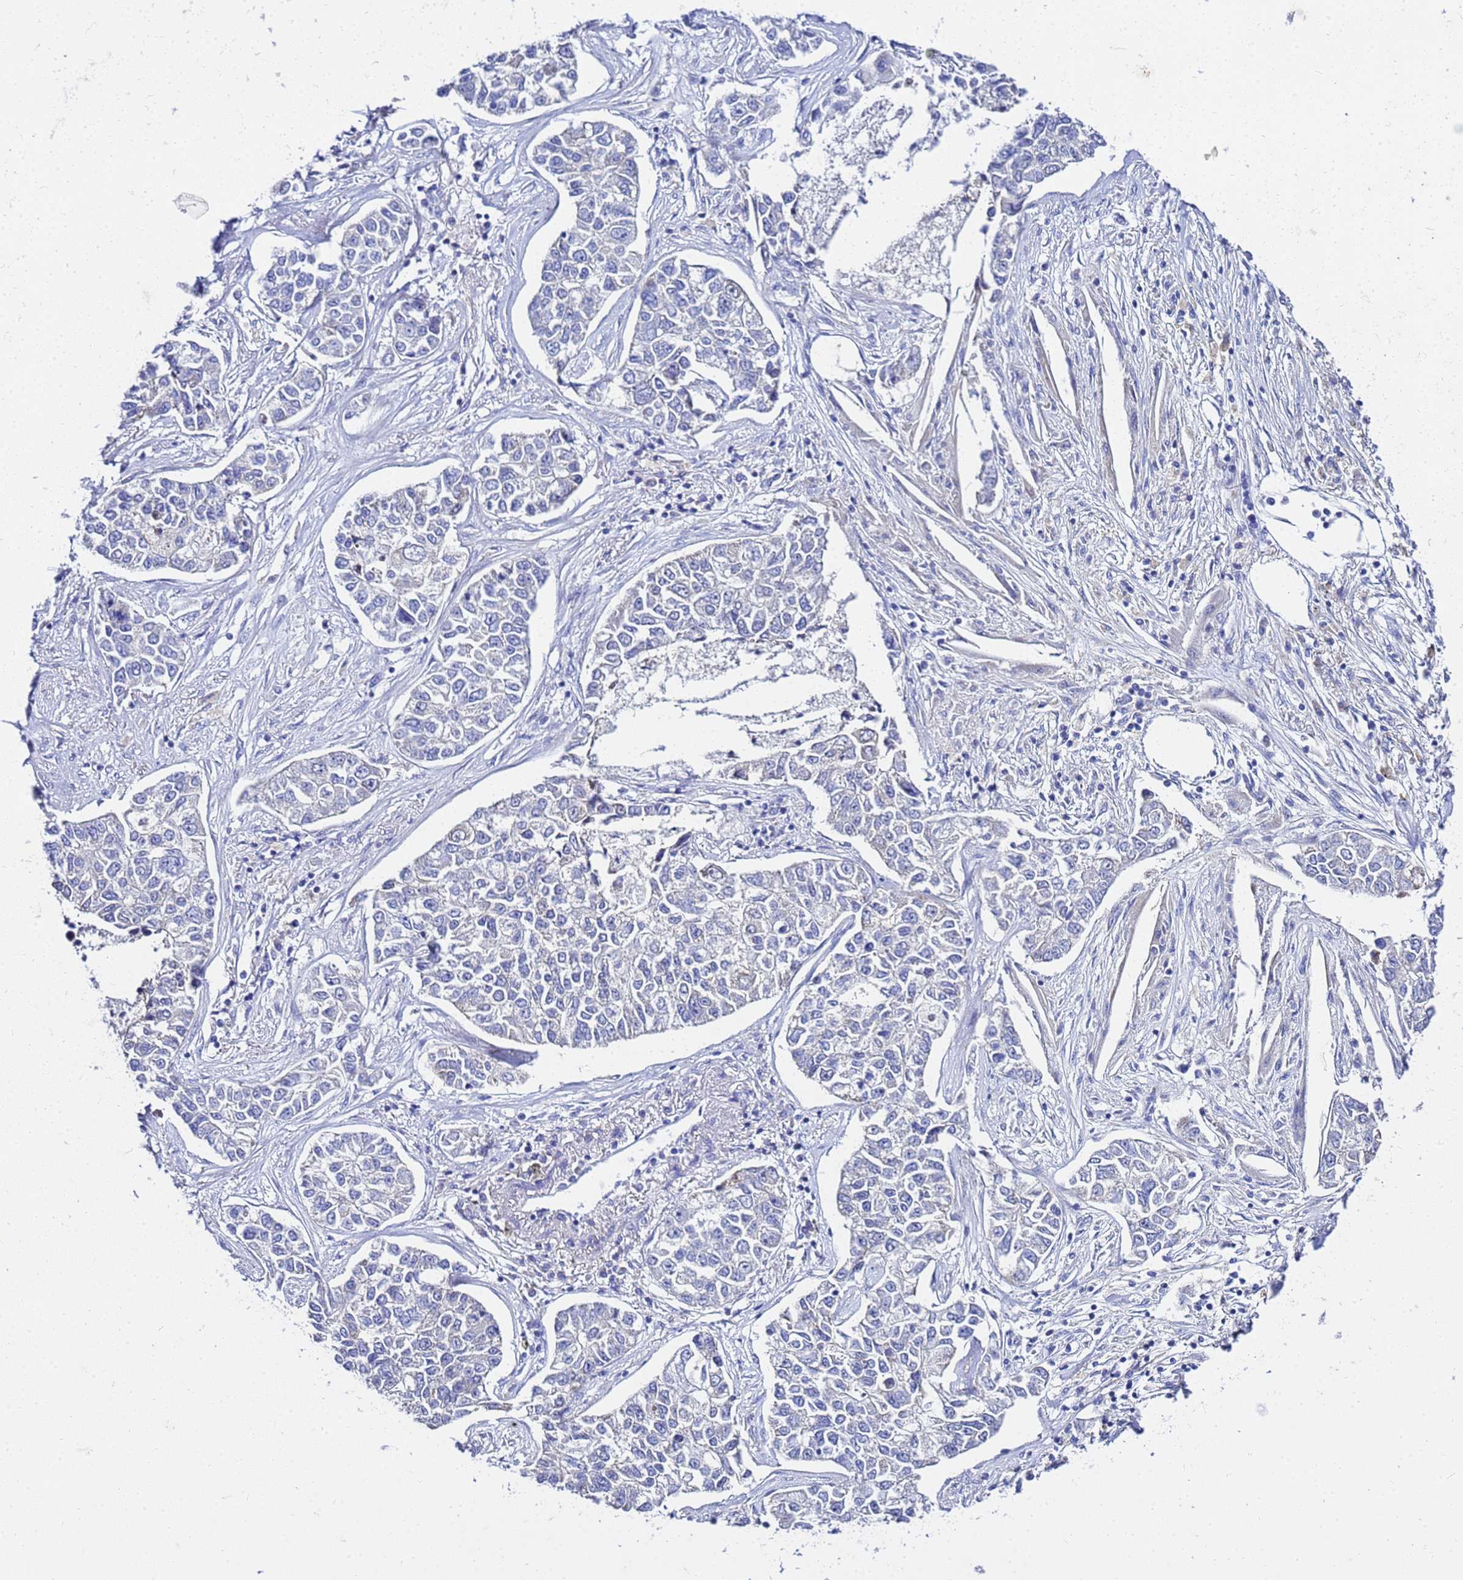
{"staining": {"intensity": "negative", "quantity": "none", "location": "none"}, "tissue": "lung cancer", "cell_type": "Tumor cells", "image_type": "cancer", "snomed": [{"axis": "morphology", "description": "Adenocarcinoma, NOS"}, {"axis": "topography", "description": "Lung"}], "caption": "Image shows no protein positivity in tumor cells of adenocarcinoma (lung) tissue.", "gene": "FAHD2A", "patient": {"sex": "male", "age": 49}}